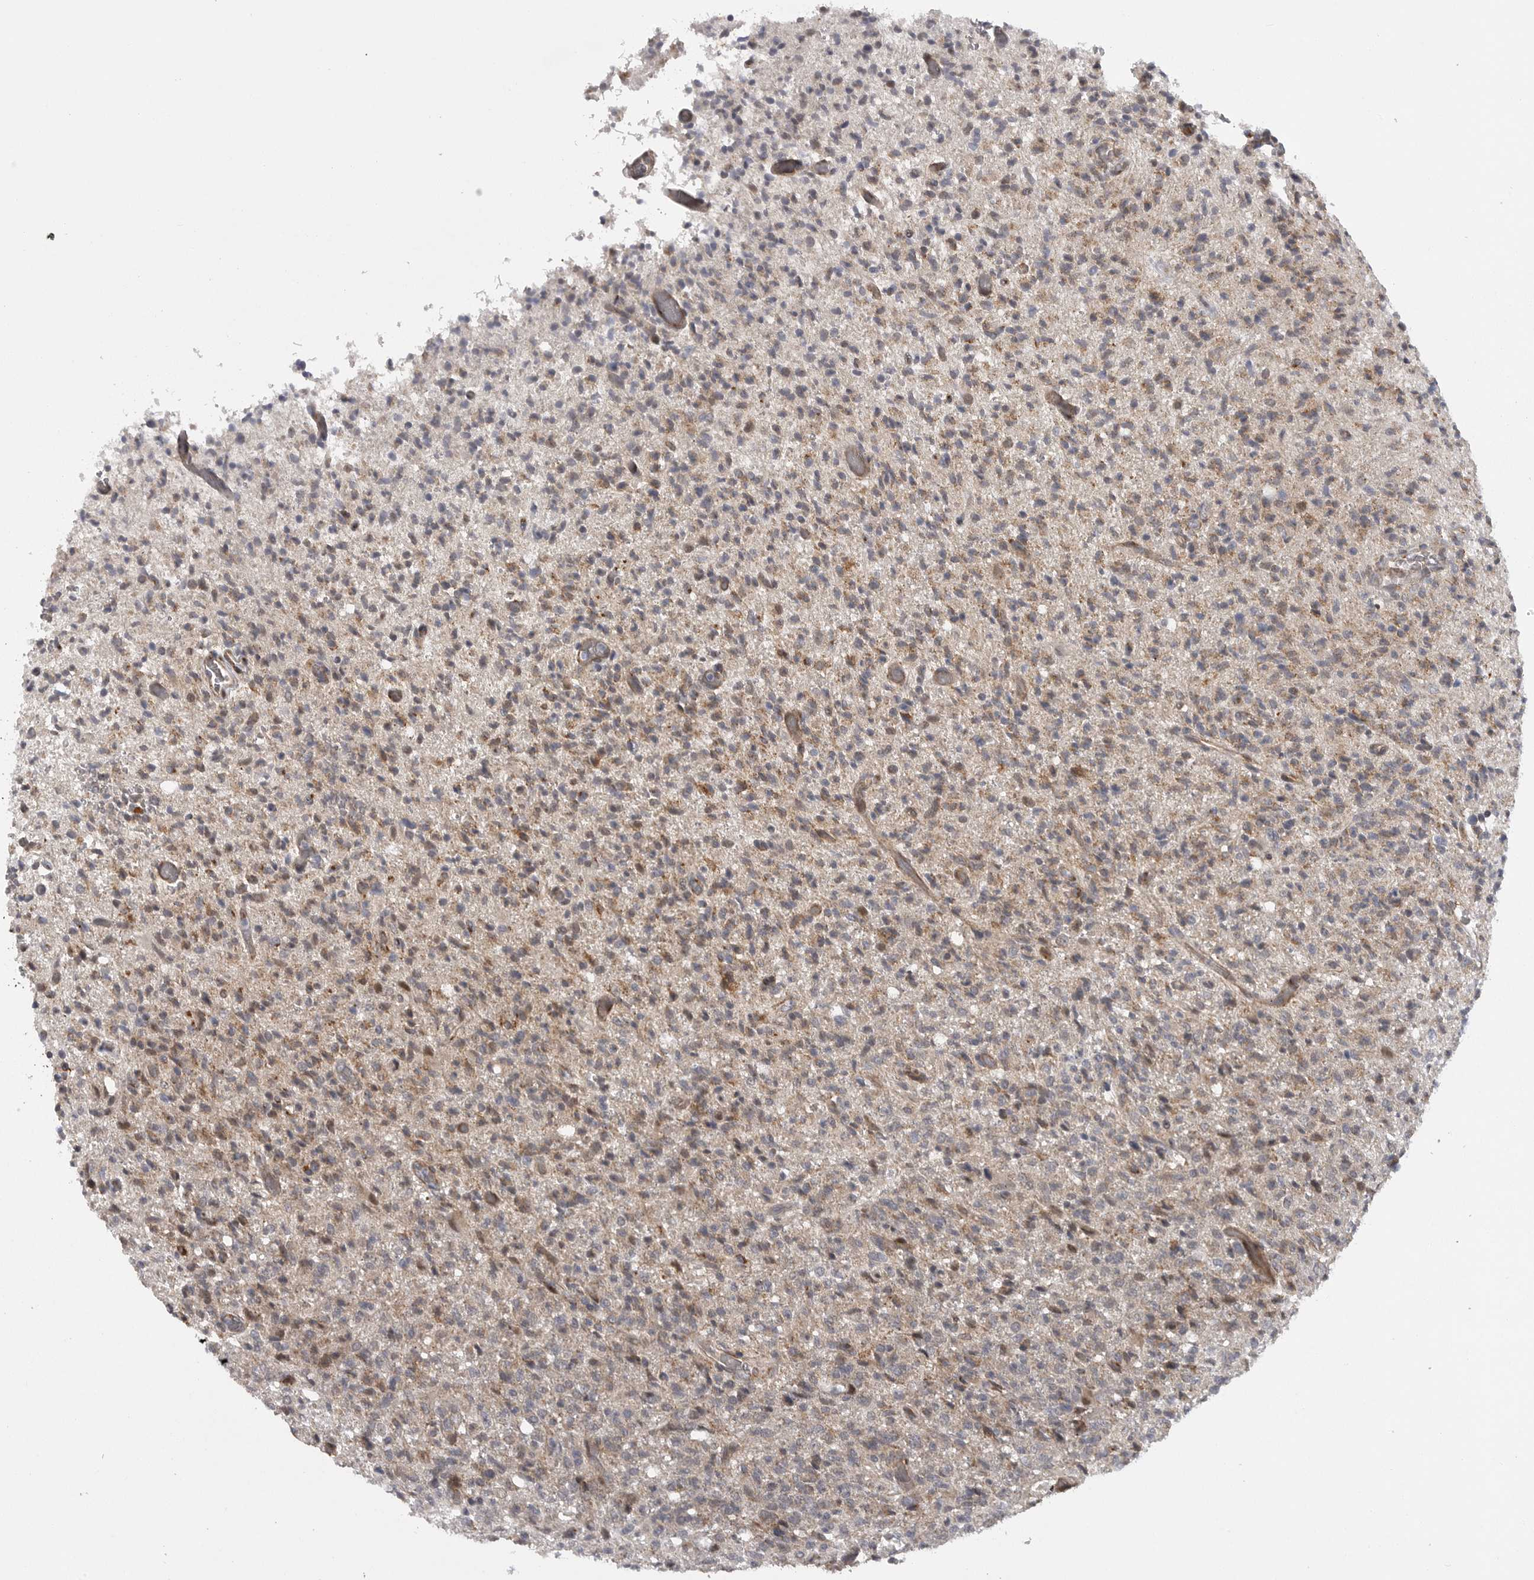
{"staining": {"intensity": "weak", "quantity": "25%-75%", "location": "cytoplasmic/membranous"}, "tissue": "glioma", "cell_type": "Tumor cells", "image_type": "cancer", "snomed": [{"axis": "morphology", "description": "Glioma, malignant, High grade"}, {"axis": "topography", "description": "Brain"}], "caption": "Immunohistochemistry of malignant glioma (high-grade) demonstrates low levels of weak cytoplasmic/membranous staining in about 25%-75% of tumor cells.", "gene": "TMPRSS11F", "patient": {"sex": "female", "age": 57}}